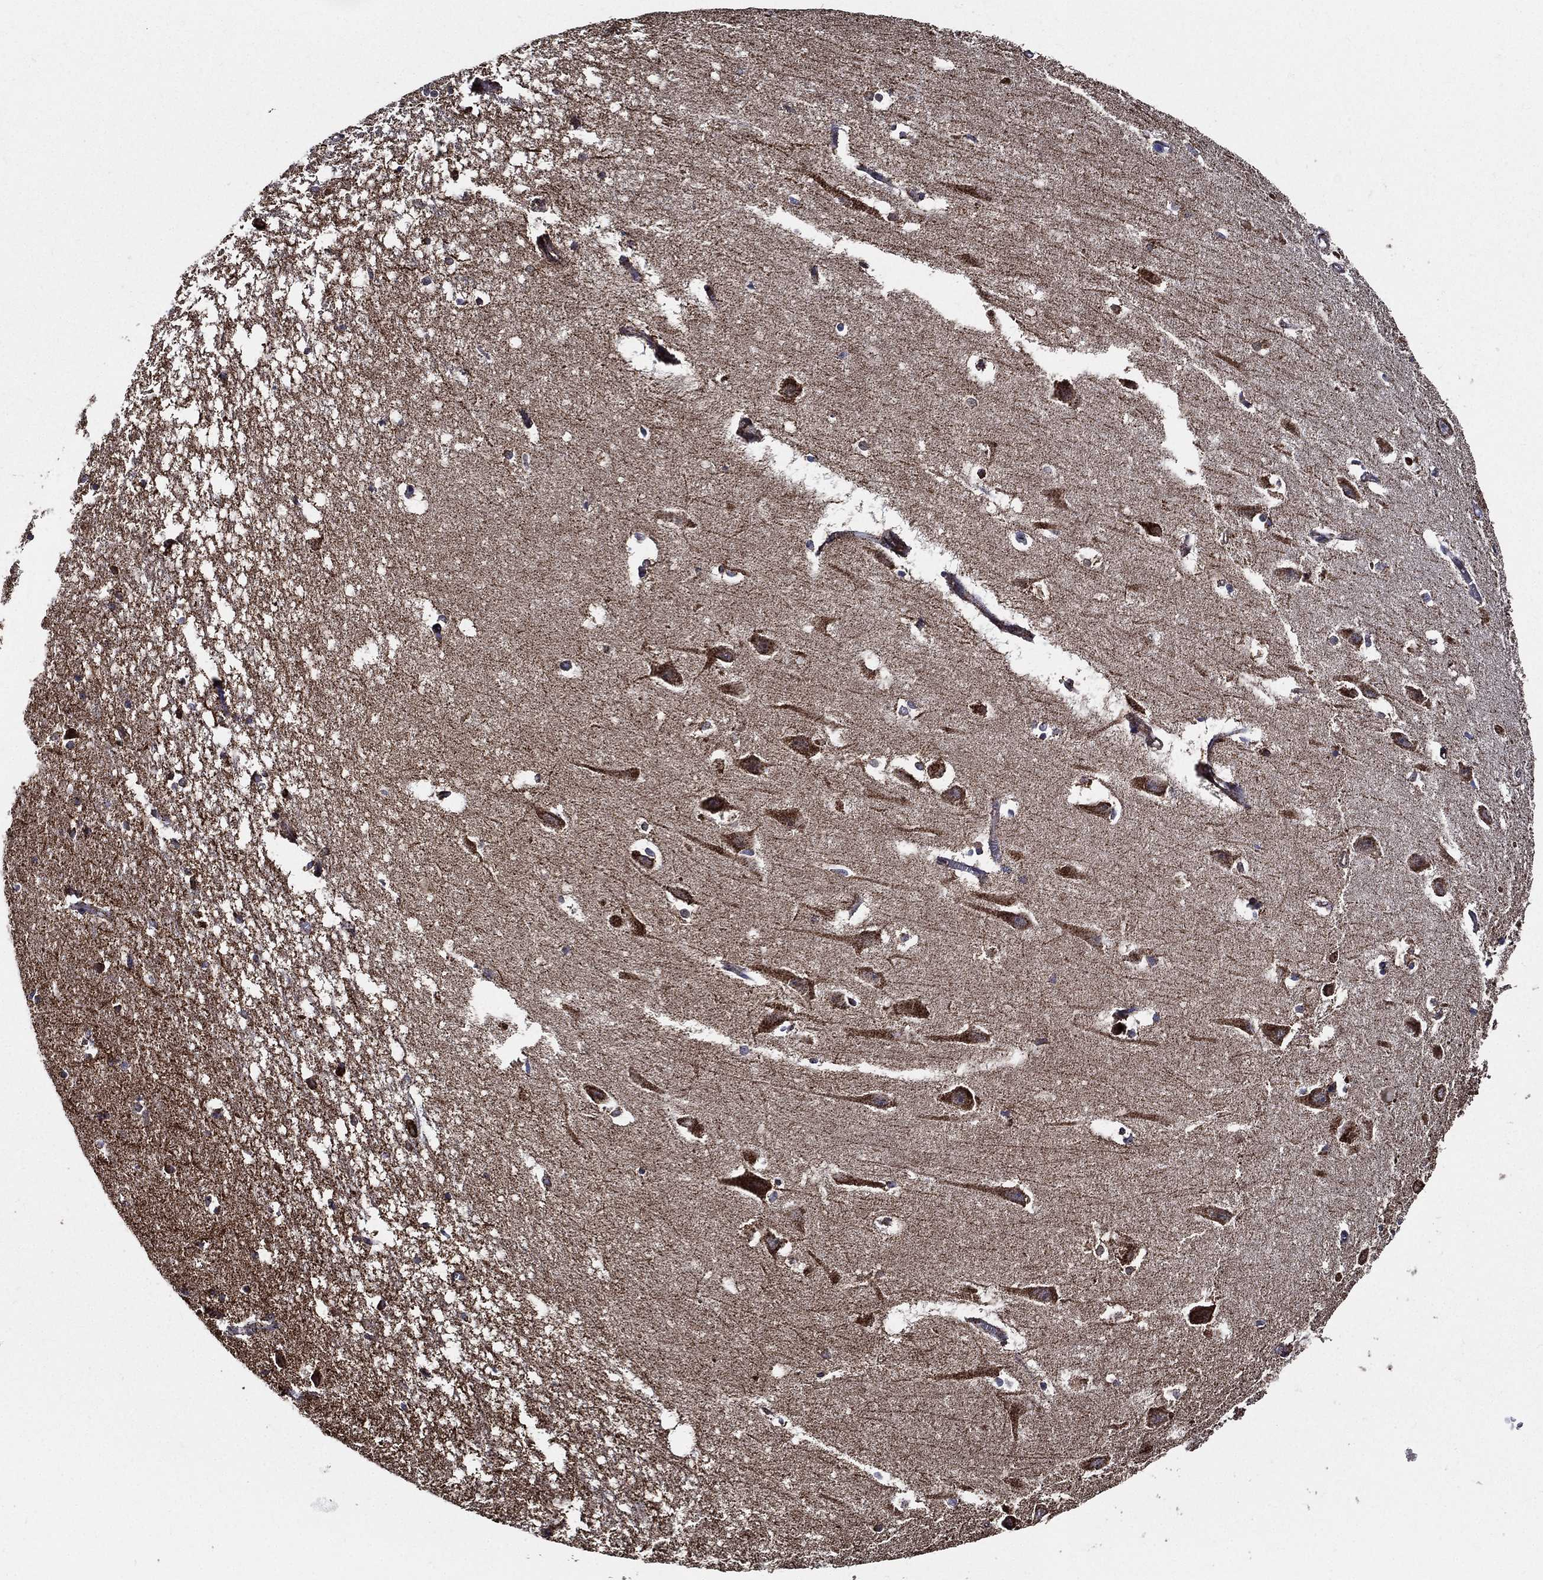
{"staining": {"intensity": "negative", "quantity": "none", "location": "none"}, "tissue": "hippocampus", "cell_type": "Glial cells", "image_type": "normal", "snomed": [{"axis": "morphology", "description": "Normal tissue, NOS"}, {"axis": "topography", "description": "Lateral ventricle wall"}, {"axis": "topography", "description": "Hippocampus"}], "caption": "This is a photomicrograph of immunohistochemistry staining of benign hippocampus, which shows no staining in glial cells. (Brightfield microscopy of DAB (3,3'-diaminobenzidine) IHC at high magnification).", "gene": "NDUFAB1", "patient": {"sex": "female", "age": 63}}